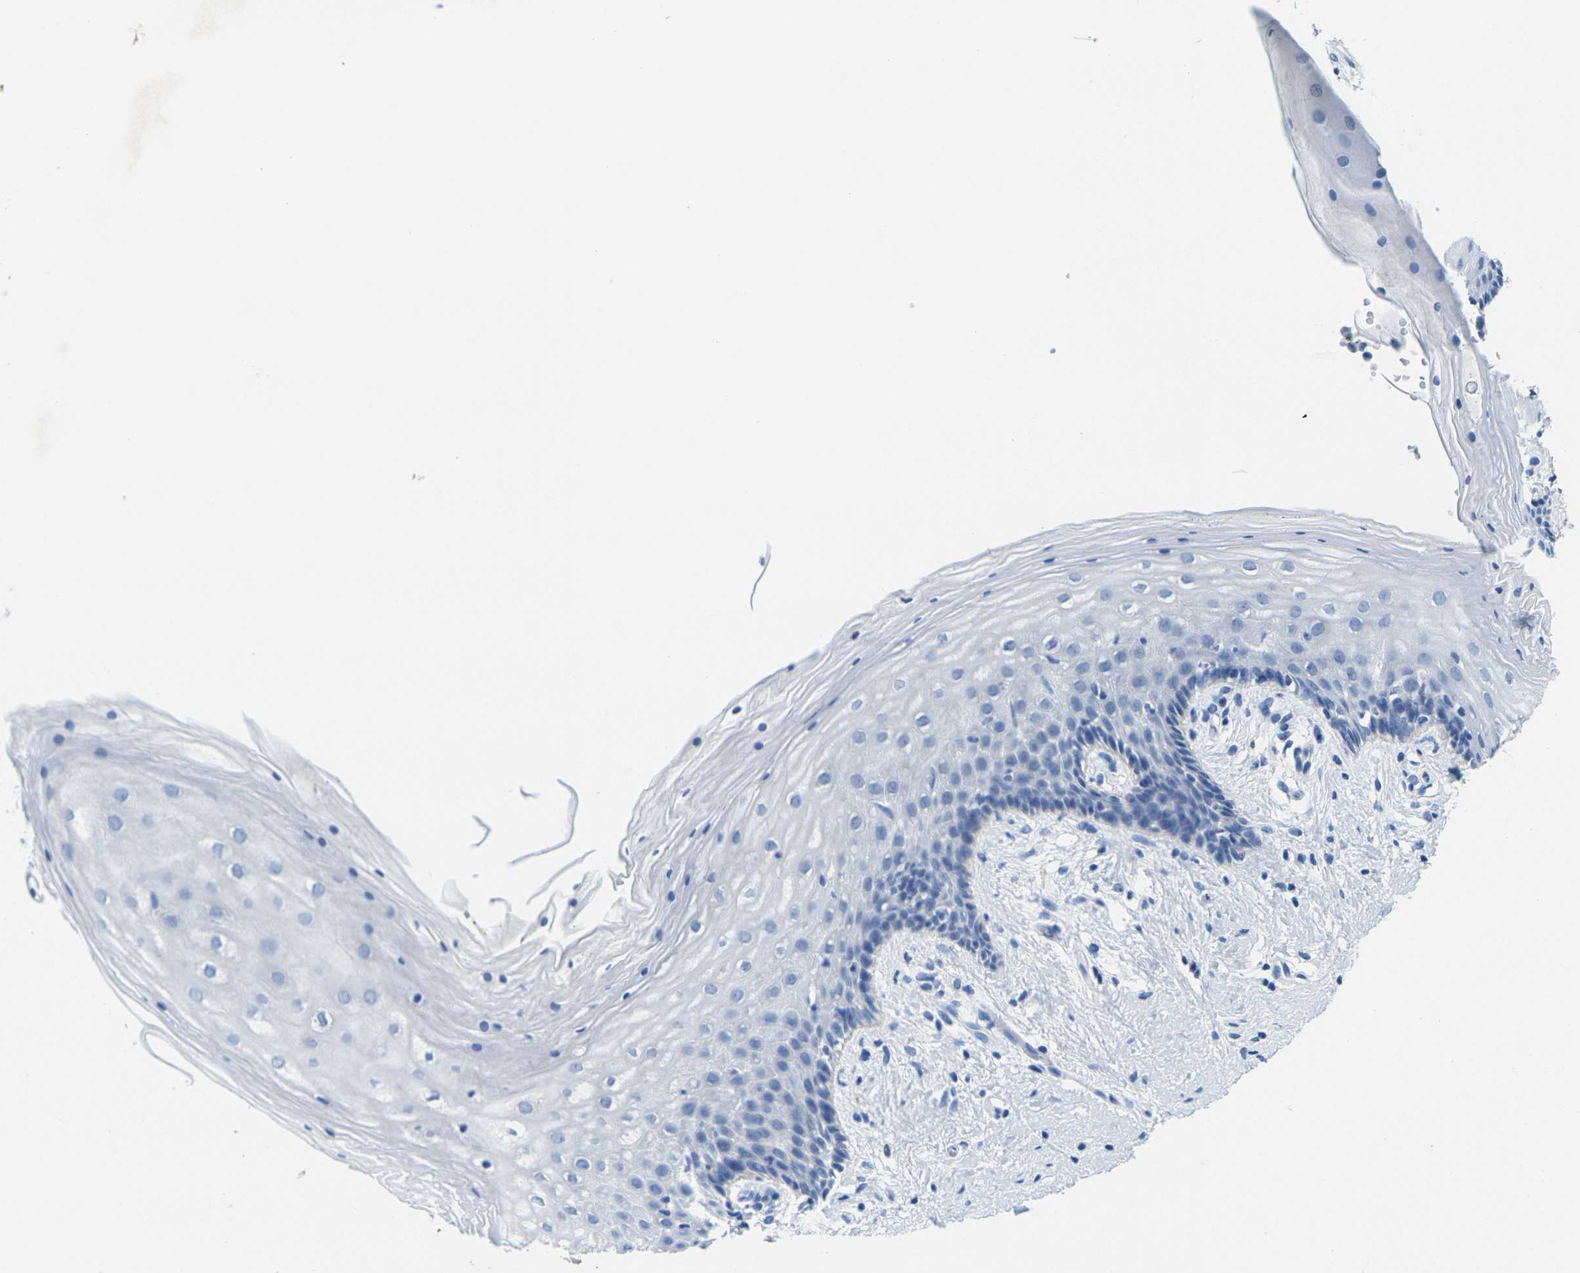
{"staining": {"intensity": "negative", "quantity": "none", "location": "none"}, "tissue": "vagina", "cell_type": "Squamous epithelial cells", "image_type": "normal", "snomed": [{"axis": "morphology", "description": "Normal tissue, NOS"}, {"axis": "topography", "description": "Vagina"}], "caption": "The immunohistochemistry photomicrograph has no significant staining in squamous epithelial cells of vagina. The staining is performed using DAB brown chromogen with nuclei counter-stained in using hematoxylin.", "gene": "FAM3D", "patient": {"sex": "female", "age": 44}}